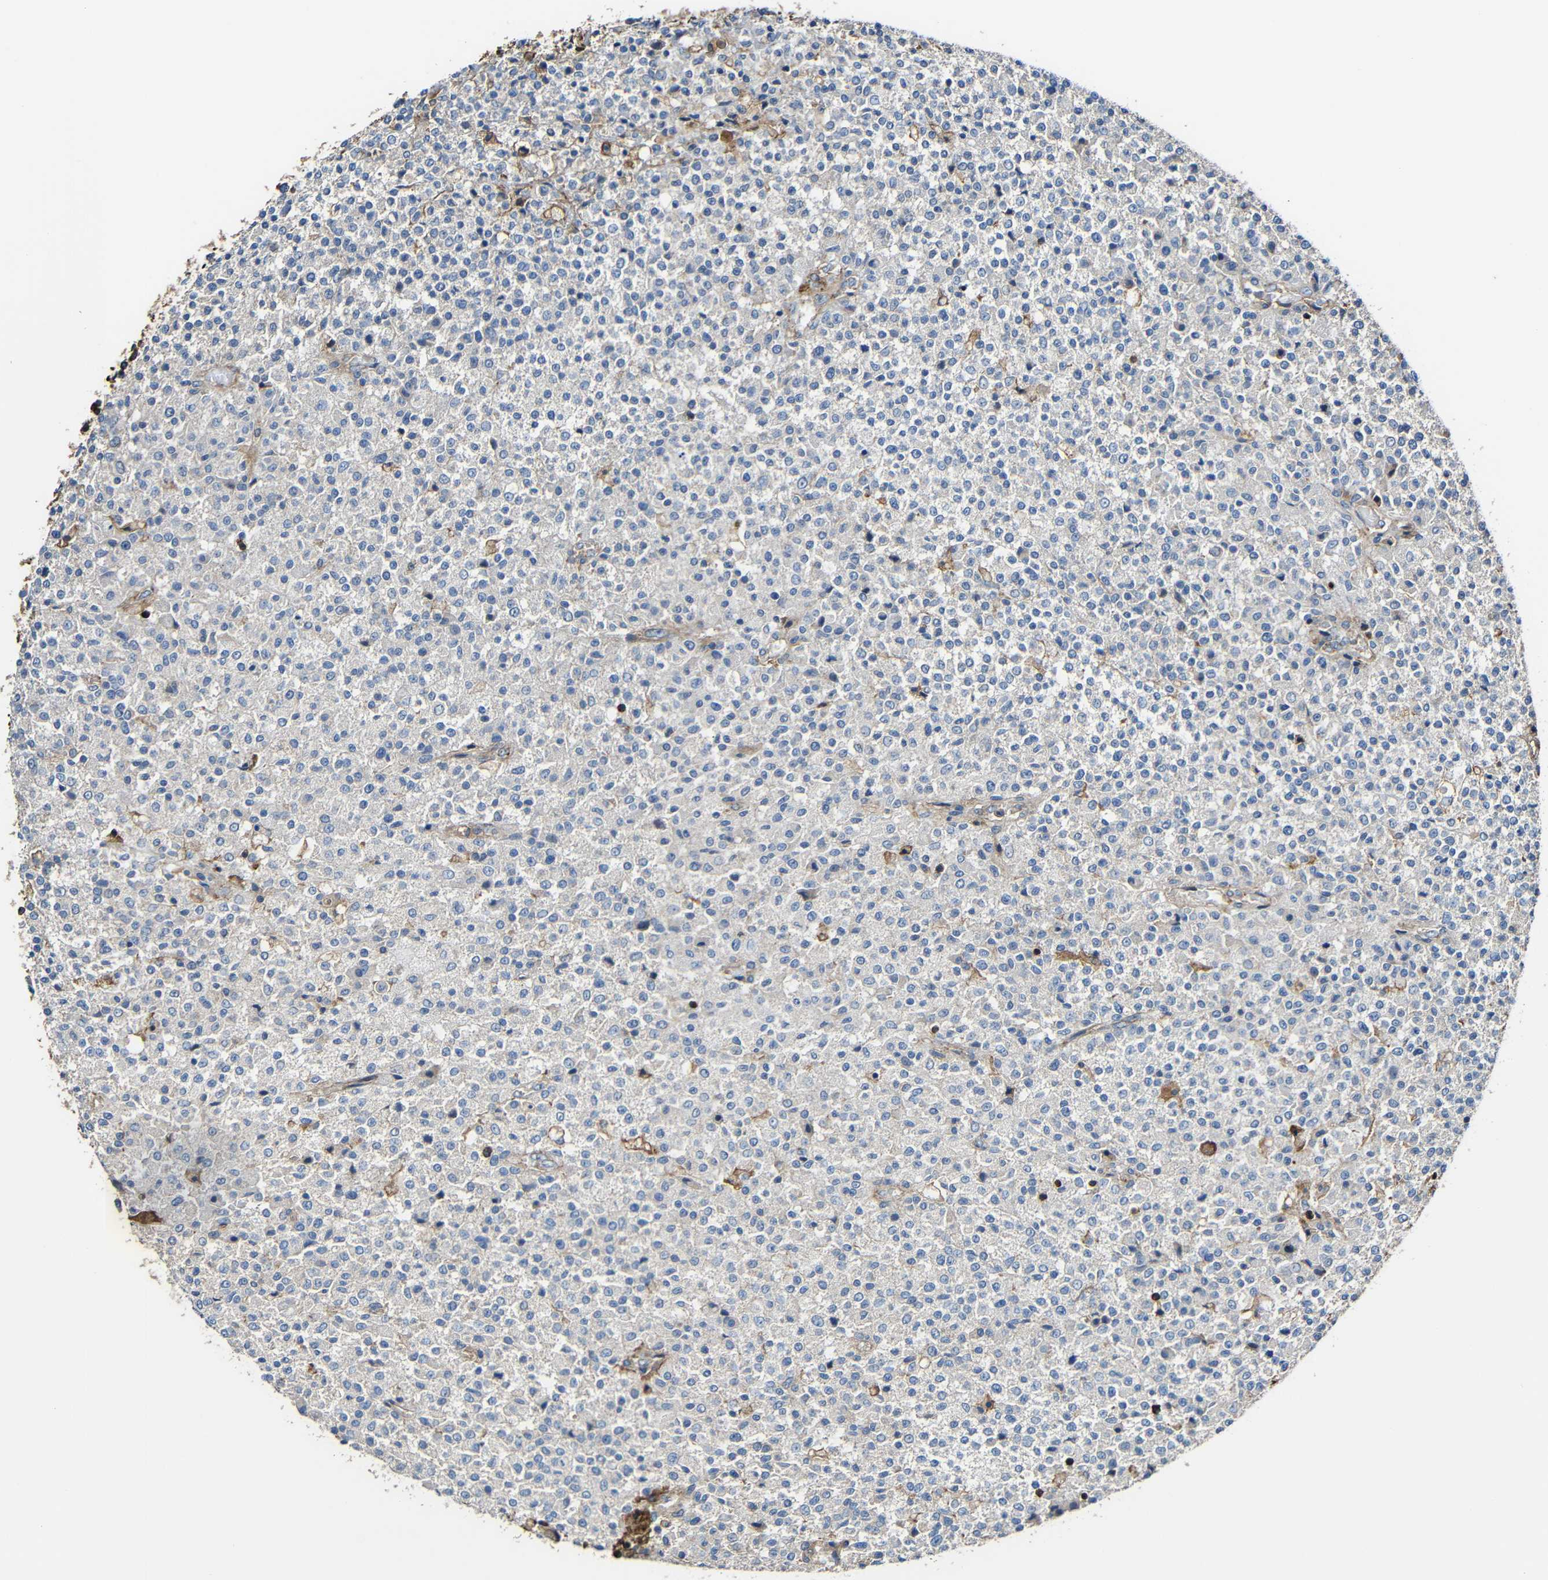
{"staining": {"intensity": "negative", "quantity": "none", "location": "none"}, "tissue": "testis cancer", "cell_type": "Tumor cells", "image_type": "cancer", "snomed": [{"axis": "morphology", "description": "Seminoma, NOS"}, {"axis": "topography", "description": "Testis"}], "caption": "Photomicrograph shows no significant protein staining in tumor cells of testis cancer.", "gene": "RHOT2", "patient": {"sex": "male", "age": 59}}